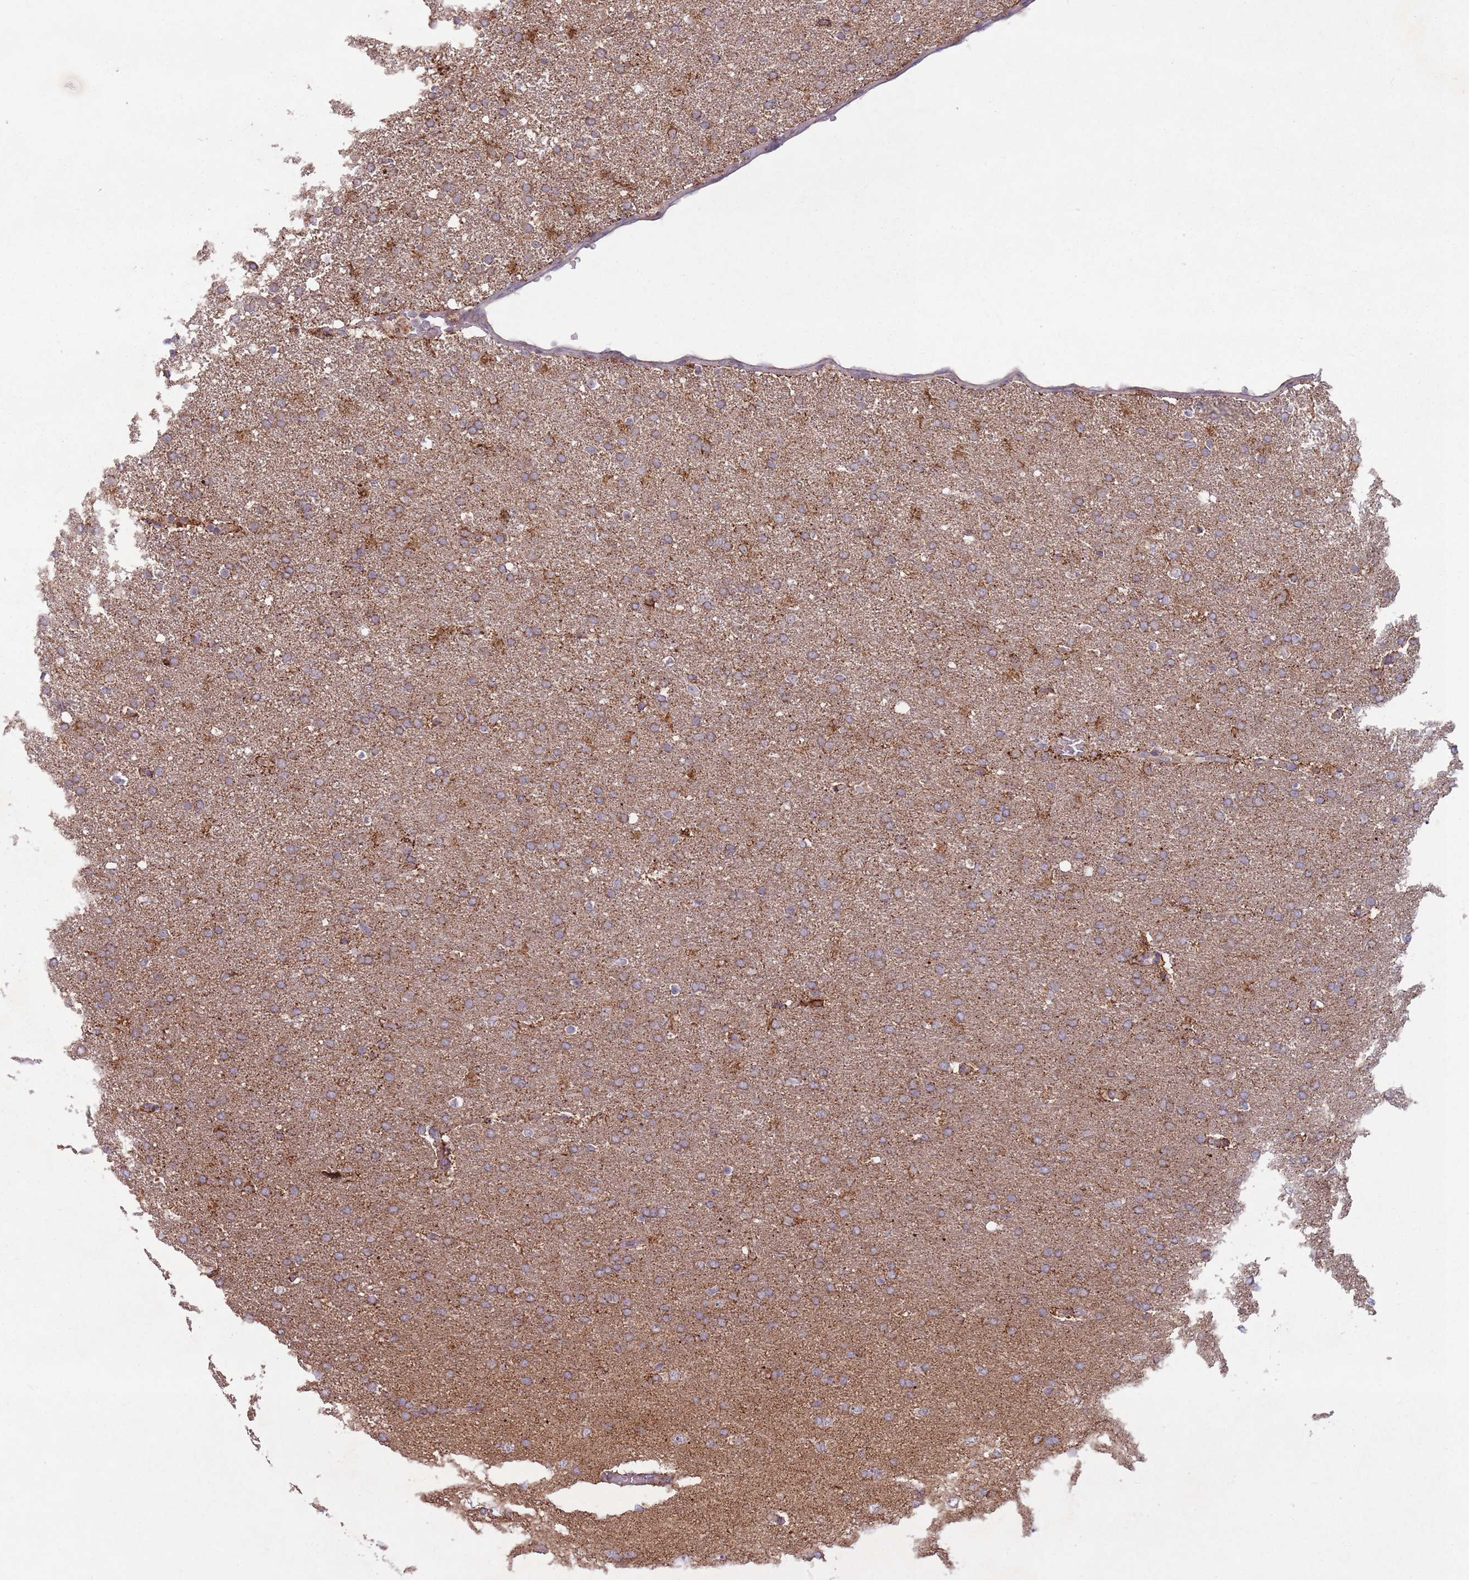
{"staining": {"intensity": "moderate", "quantity": "25%-75%", "location": "cytoplasmic/membranous"}, "tissue": "glioma", "cell_type": "Tumor cells", "image_type": "cancer", "snomed": [{"axis": "morphology", "description": "Glioma, malignant, High grade"}, {"axis": "topography", "description": "Brain"}], "caption": "A brown stain labels moderate cytoplasmic/membranous staining of a protein in high-grade glioma (malignant) tumor cells.", "gene": "OR10Q1", "patient": {"sex": "male", "age": 72}}